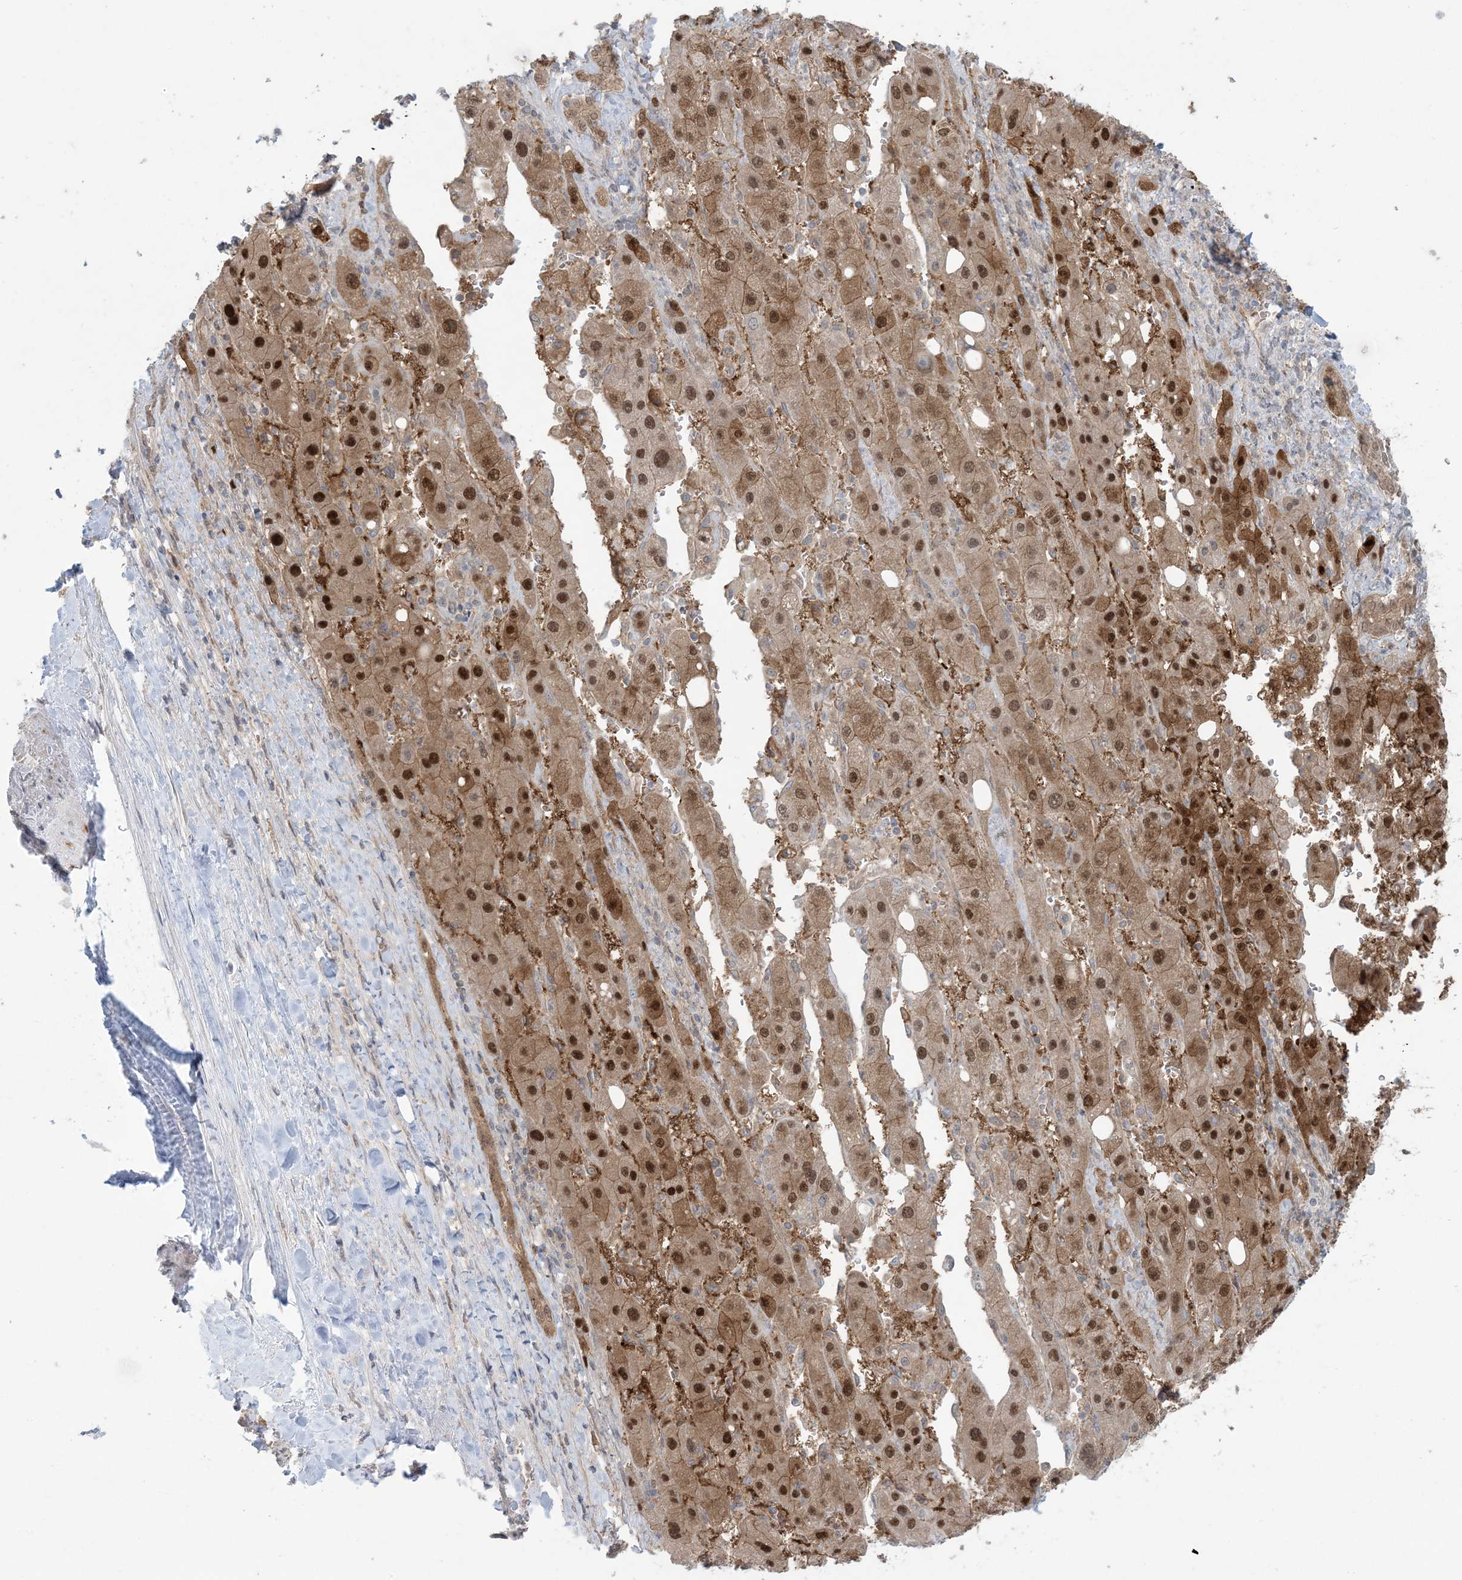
{"staining": {"intensity": "moderate", "quantity": ">75%", "location": "cytoplasmic/membranous,nuclear"}, "tissue": "liver cancer", "cell_type": "Tumor cells", "image_type": "cancer", "snomed": [{"axis": "morphology", "description": "Carcinoma, Hepatocellular, NOS"}, {"axis": "topography", "description": "Liver"}], "caption": "This histopathology image displays IHC staining of liver cancer, with medium moderate cytoplasmic/membranous and nuclear staining in about >75% of tumor cells.", "gene": "NRBP2", "patient": {"sex": "female", "age": 73}}